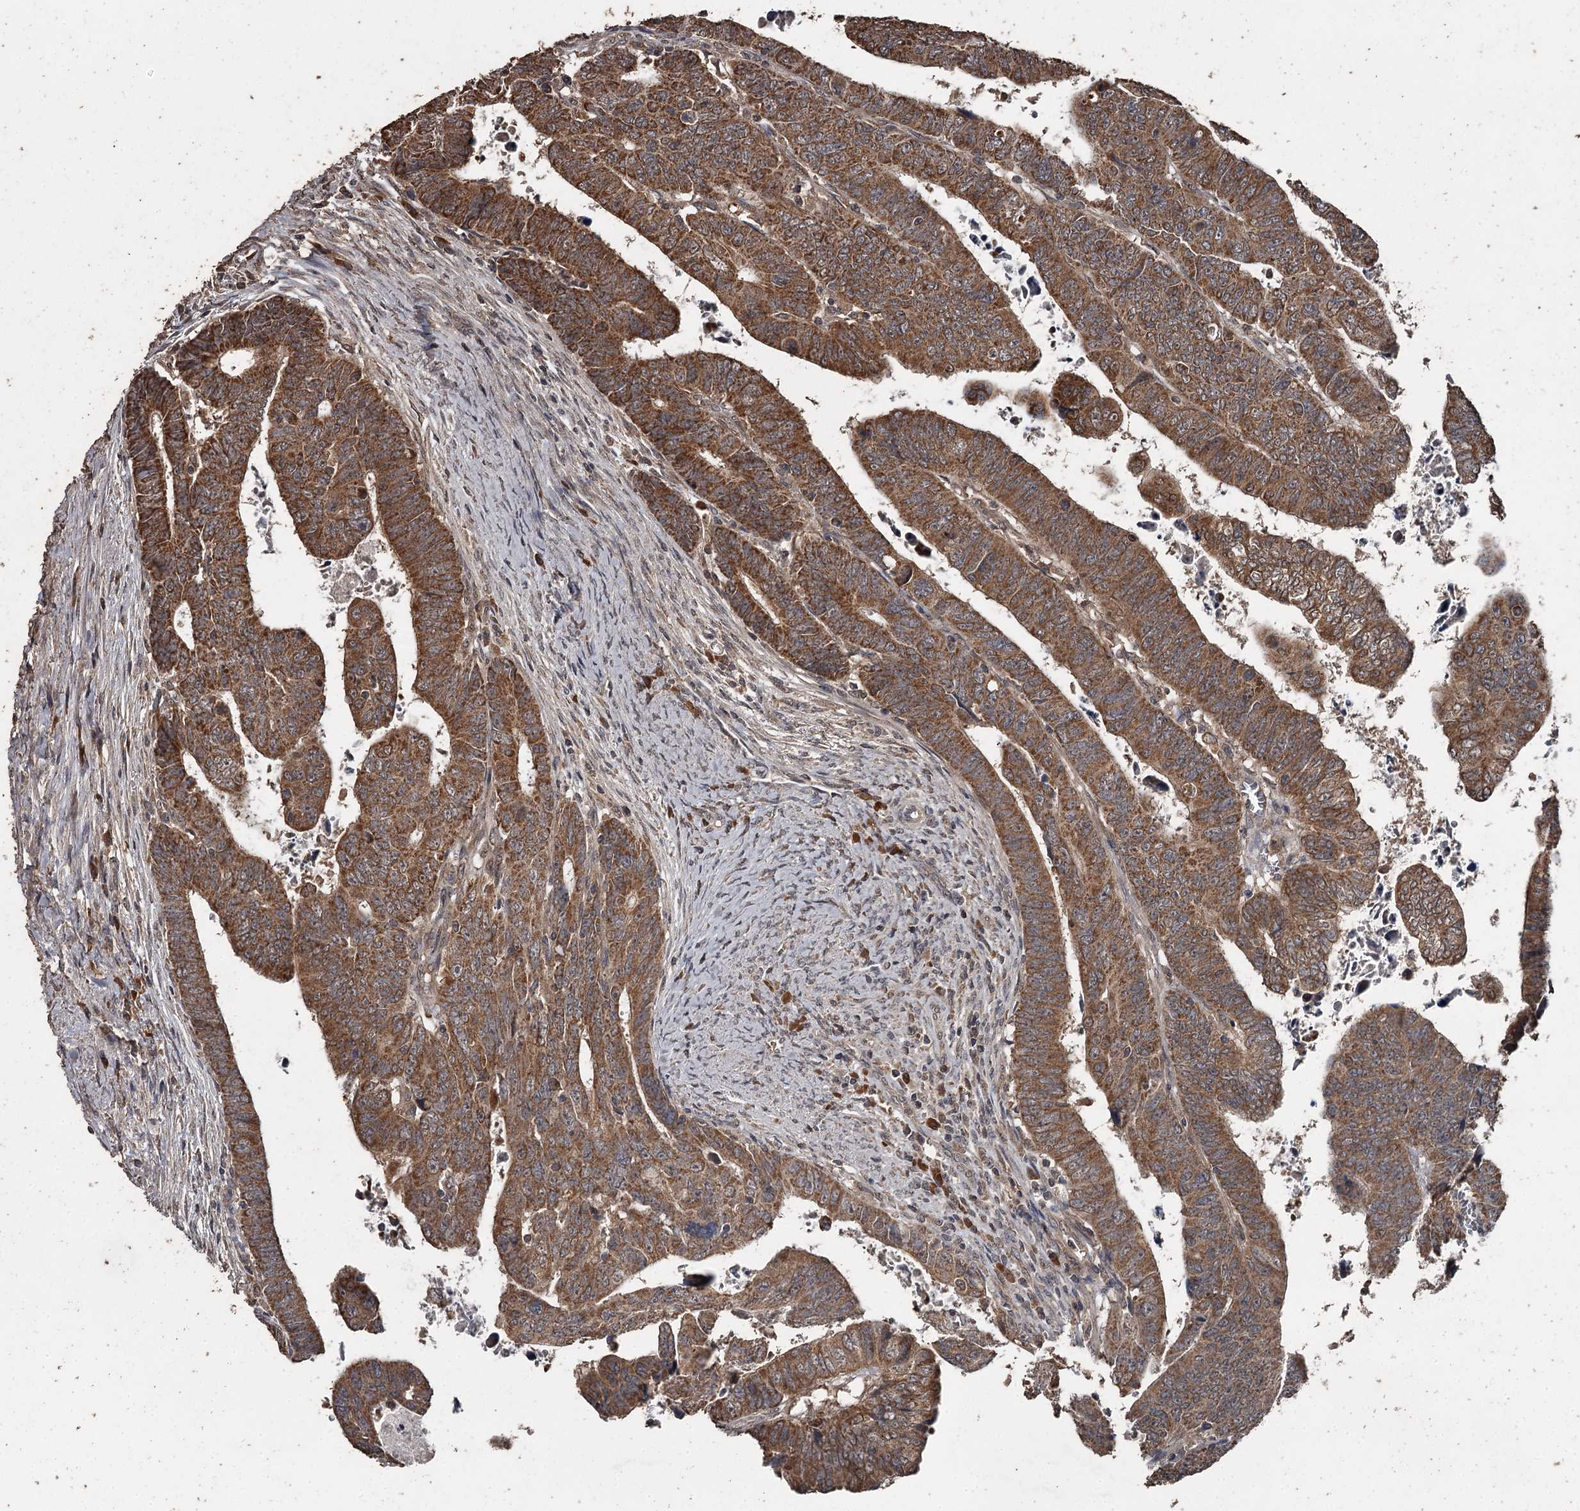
{"staining": {"intensity": "strong", "quantity": ">75%", "location": "cytoplasmic/membranous"}, "tissue": "colorectal cancer", "cell_type": "Tumor cells", "image_type": "cancer", "snomed": [{"axis": "morphology", "description": "Normal tissue, NOS"}, {"axis": "morphology", "description": "Adenocarcinoma, NOS"}, {"axis": "topography", "description": "Rectum"}], "caption": "Protein staining shows strong cytoplasmic/membranous expression in about >75% of tumor cells in colorectal cancer.", "gene": "WIPI1", "patient": {"sex": "female", "age": 65}}